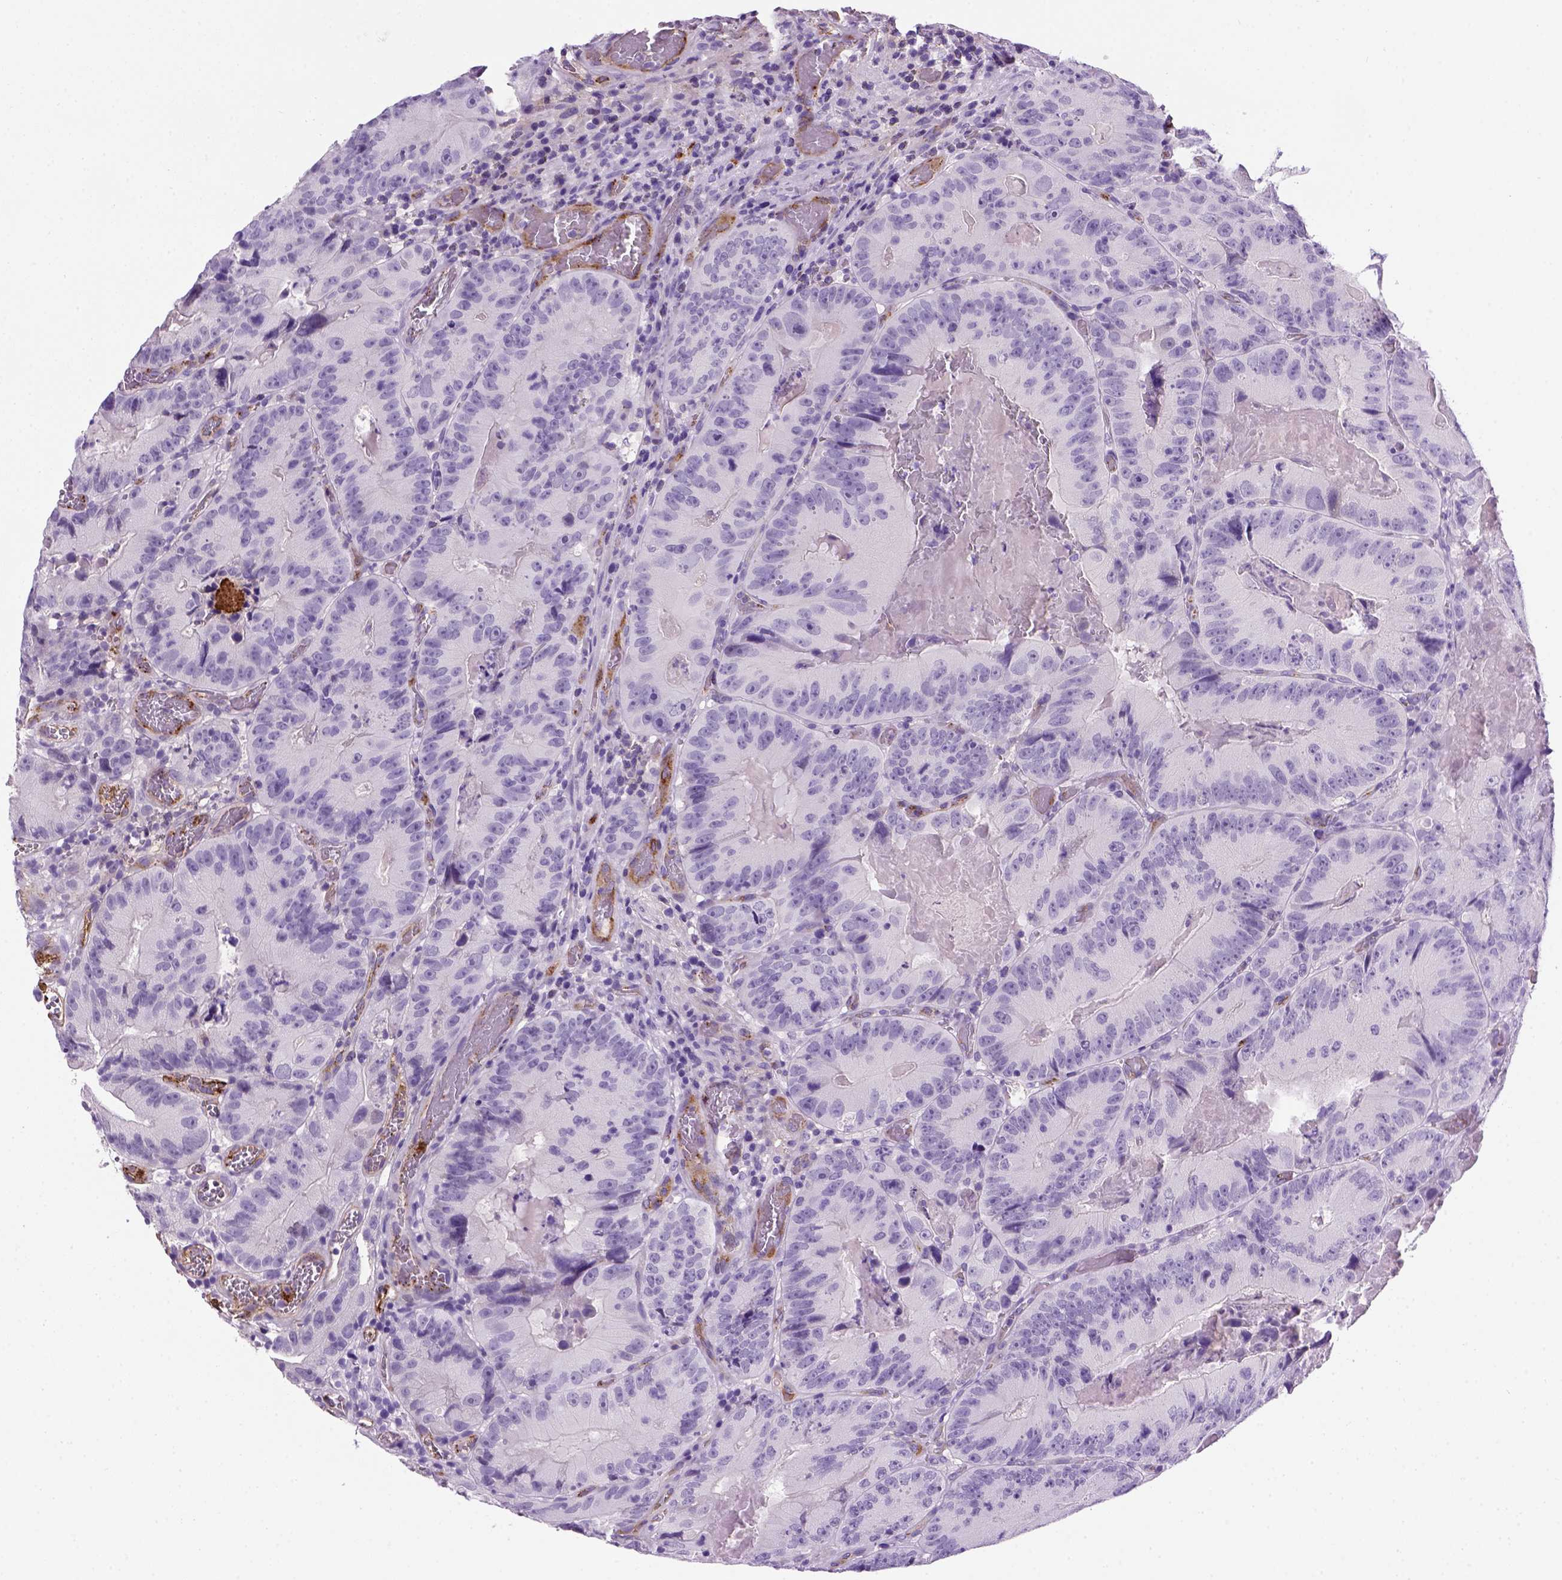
{"staining": {"intensity": "negative", "quantity": "none", "location": "none"}, "tissue": "colorectal cancer", "cell_type": "Tumor cells", "image_type": "cancer", "snomed": [{"axis": "morphology", "description": "Adenocarcinoma, NOS"}, {"axis": "topography", "description": "Colon"}], "caption": "A photomicrograph of human colorectal cancer (adenocarcinoma) is negative for staining in tumor cells.", "gene": "VWF", "patient": {"sex": "female", "age": 86}}